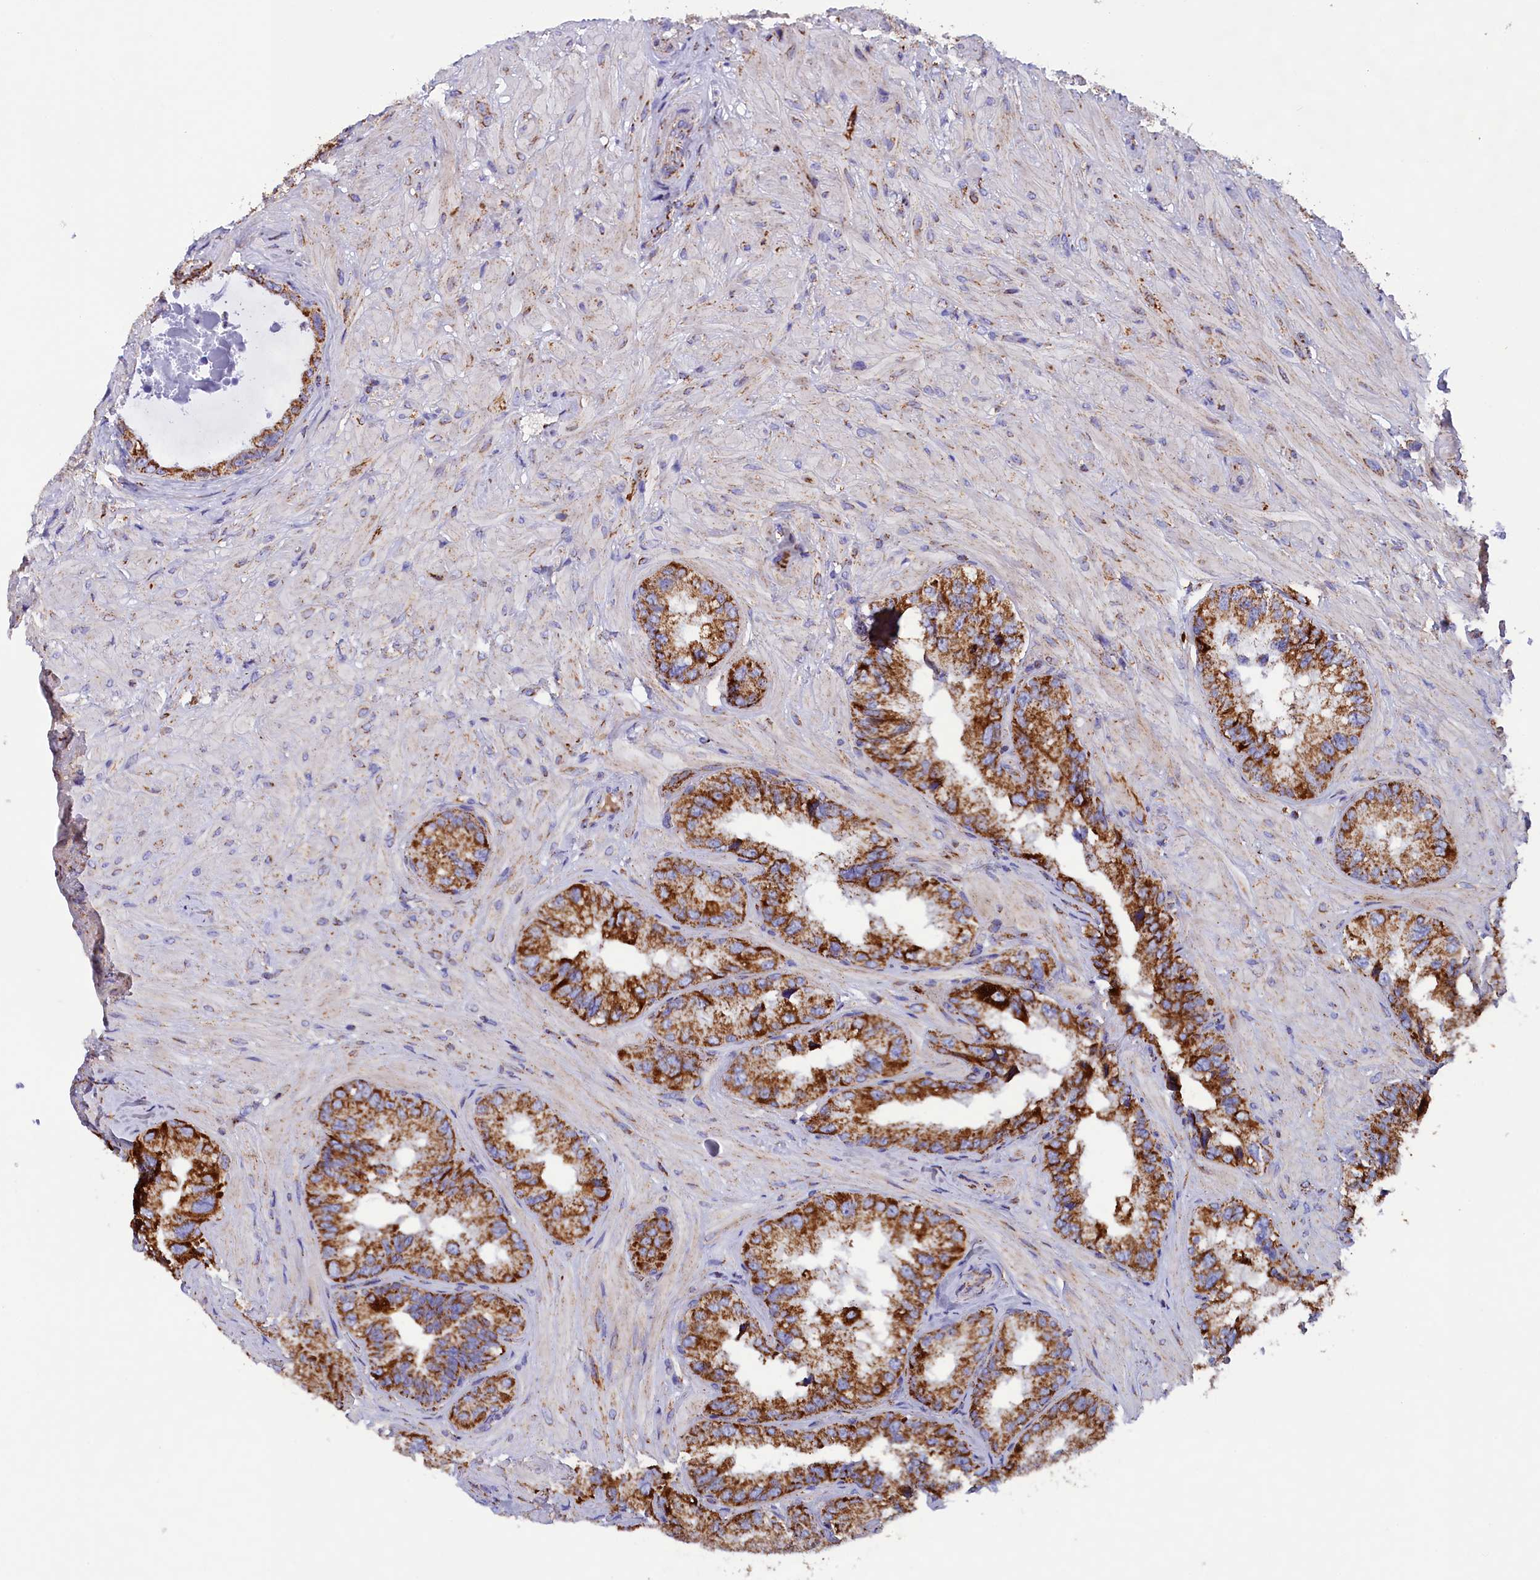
{"staining": {"intensity": "strong", "quantity": ">75%", "location": "cytoplasmic/membranous"}, "tissue": "seminal vesicle", "cell_type": "Glandular cells", "image_type": "normal", "snomed": [{"axis": "morphology", "description": "Normal tissue, NOS"}, {"axis": "topography", "description": "Seminal veicle"}, {"axis": "topography", "description": "Peripheral nerve tissue"}], "caption": "IHC of benign human seminal vesicle demonstrates high levels of strong cytoplasmic/membranous expression in approximately >75% of glandular cells.", "gene": "SLC39A3", "patient": {"sex": "male", "age": 67}}